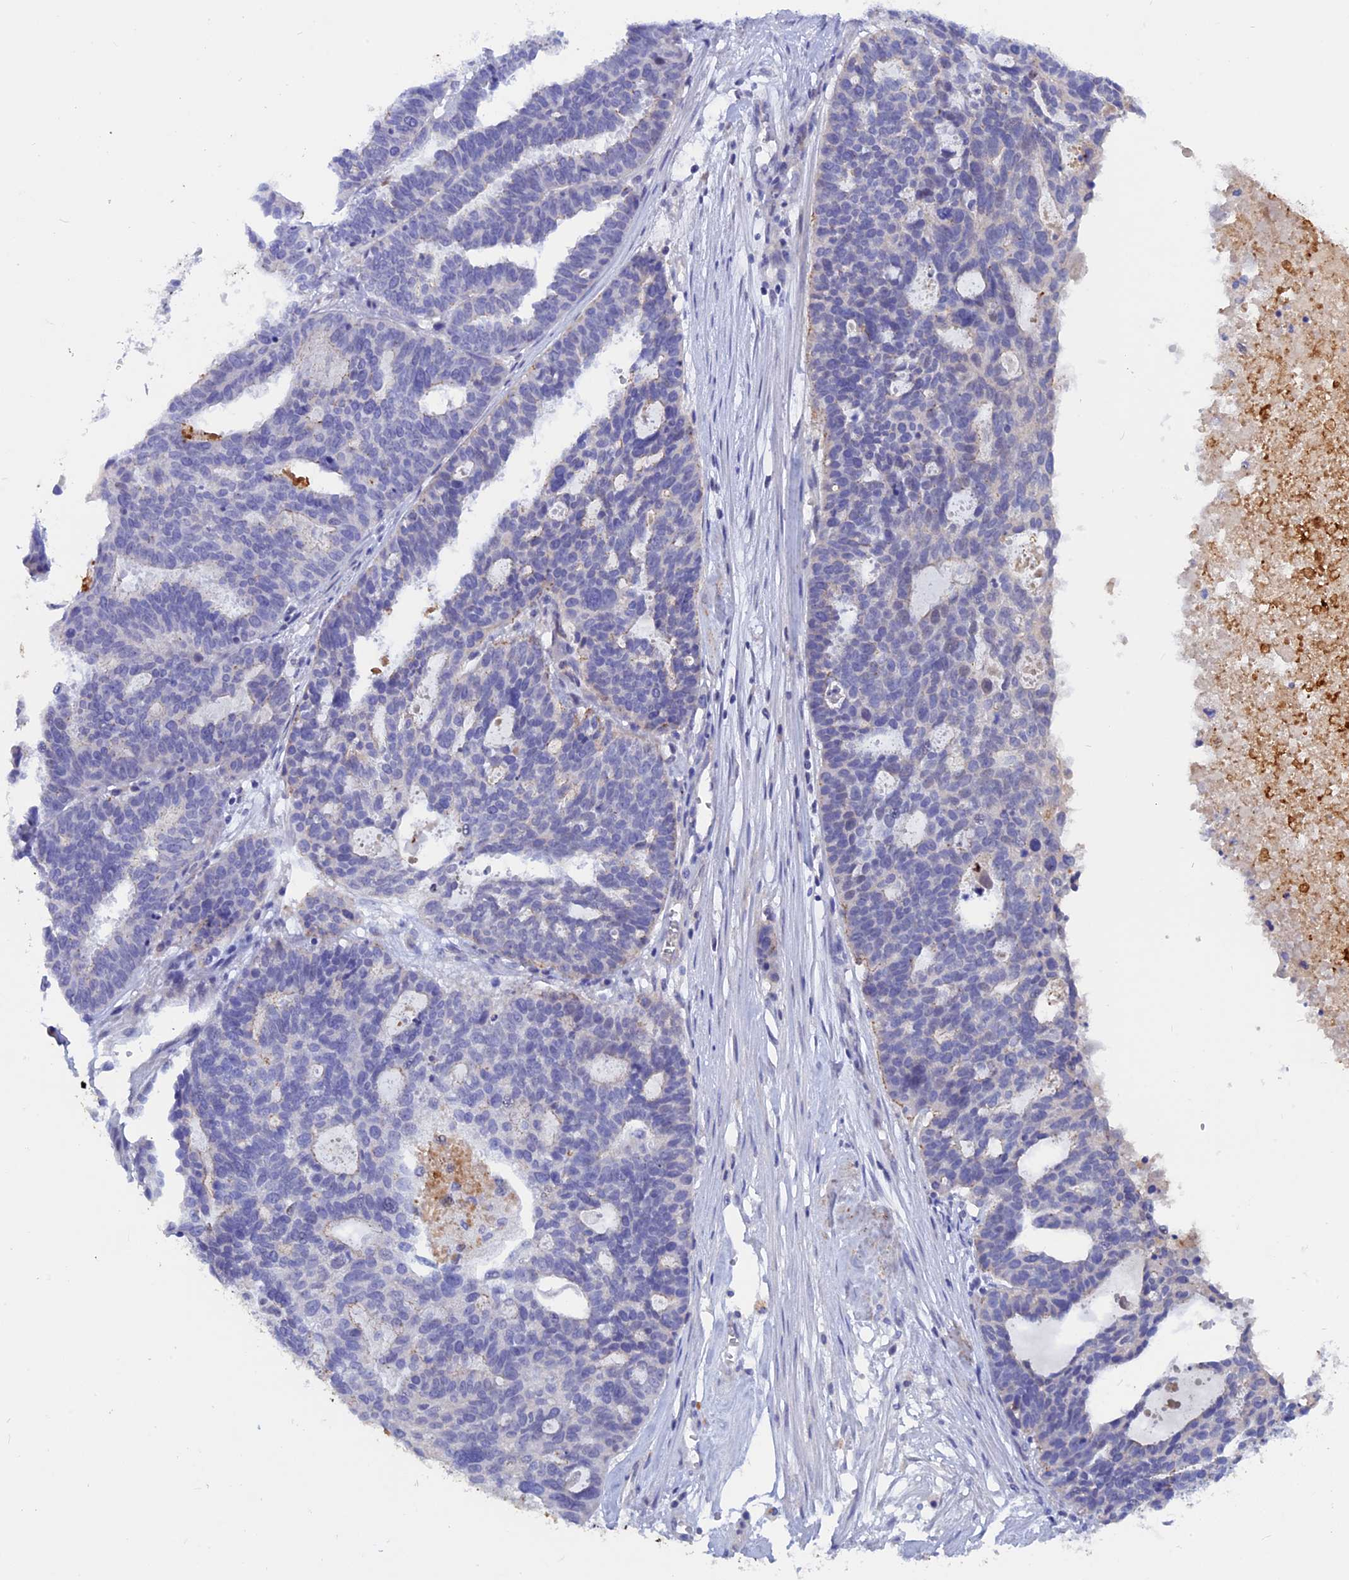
{"staining": {"intensity": "negative", "quantity": "none", "location": "none"}, "tissue": "ovarian cancer", "cell_type": "Tumor cells", "image_type": "cancer", "snomed": [{"axis": "morphology", "description": "Cystadenocarcinoma, serous, NOS"}, {"axis": "topography", "description": "Ovary"}], "caption": "Immunohistochemistry of ovarian cancer reveals no staining in tumor cells. (DAB (3,3'-diaminobenzidine) IHC visualized using brightfield microscopy, high magnification).", "gene": "GK5", "patient": {"sex": "female", "age": 59}}